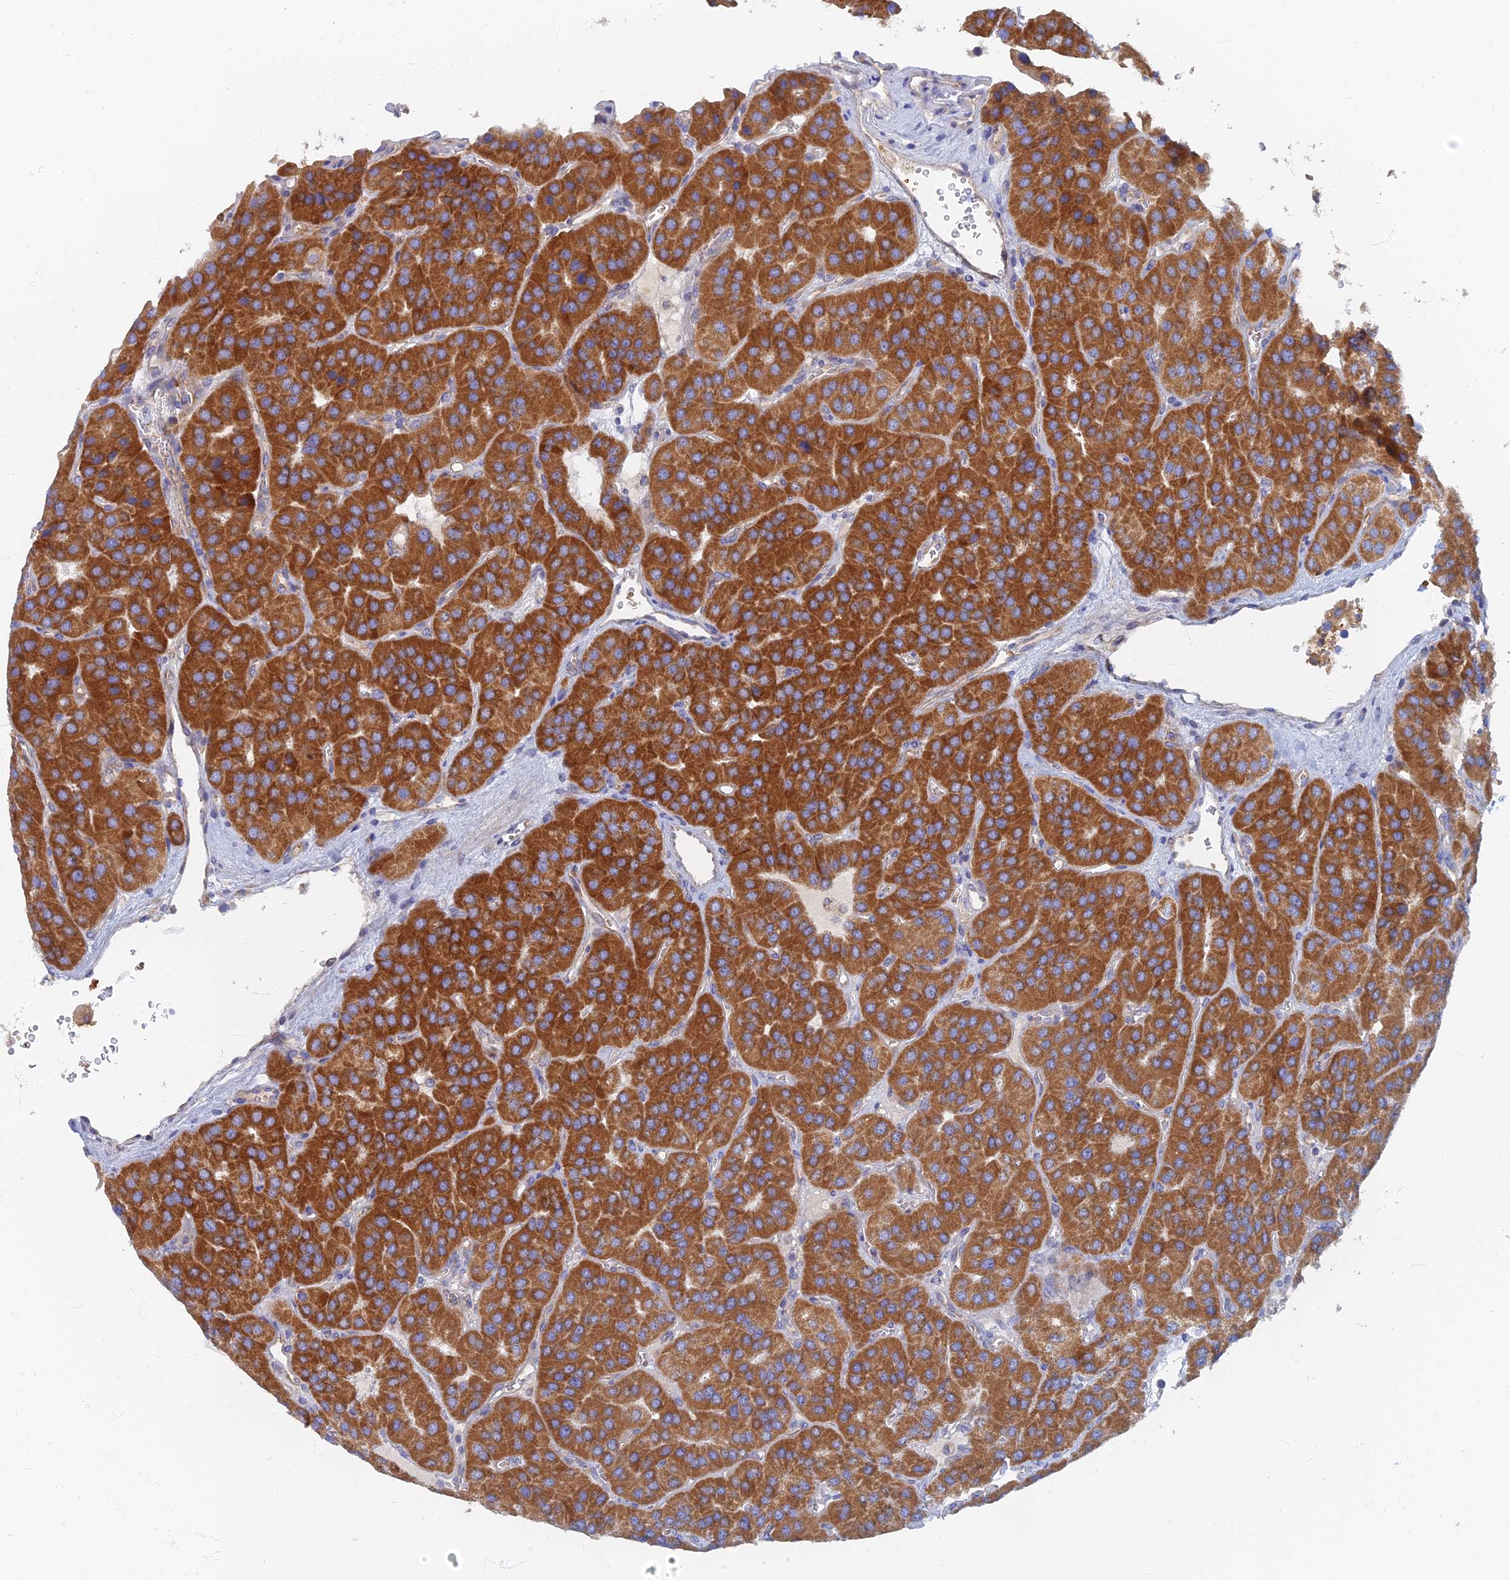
{"staining": {"intensity": "strong", "quantity": ">75%", "location": "cytoplasmic/membranous"}, "tissue": "parathyroid gland", "cell_type": "Glandular cells", "image_type": "normal", "snomed": [{"axis": "morphology", "description": "Normal tissue, NOS"}, {"axis": "morphology", "description": "Adenoma, NOS"}, {"axis": "topography", "description": "Parathyroid gland"}], "caption": "High-magnification brightfield microscopy of normal parathyroid gland stained with DAB (3,3'-diaminobenzidine) (brown) and counterstained with hematoxylin (blue). glandular cells exhibit strong cytoplasmic/membranous positivity is seen in approximately>75% of cells. (brown staining indicates protein expression, while blue staining denotes nuclei).", "gene": "TMEM44", "patient": {"sex": "female", "age": 86}}